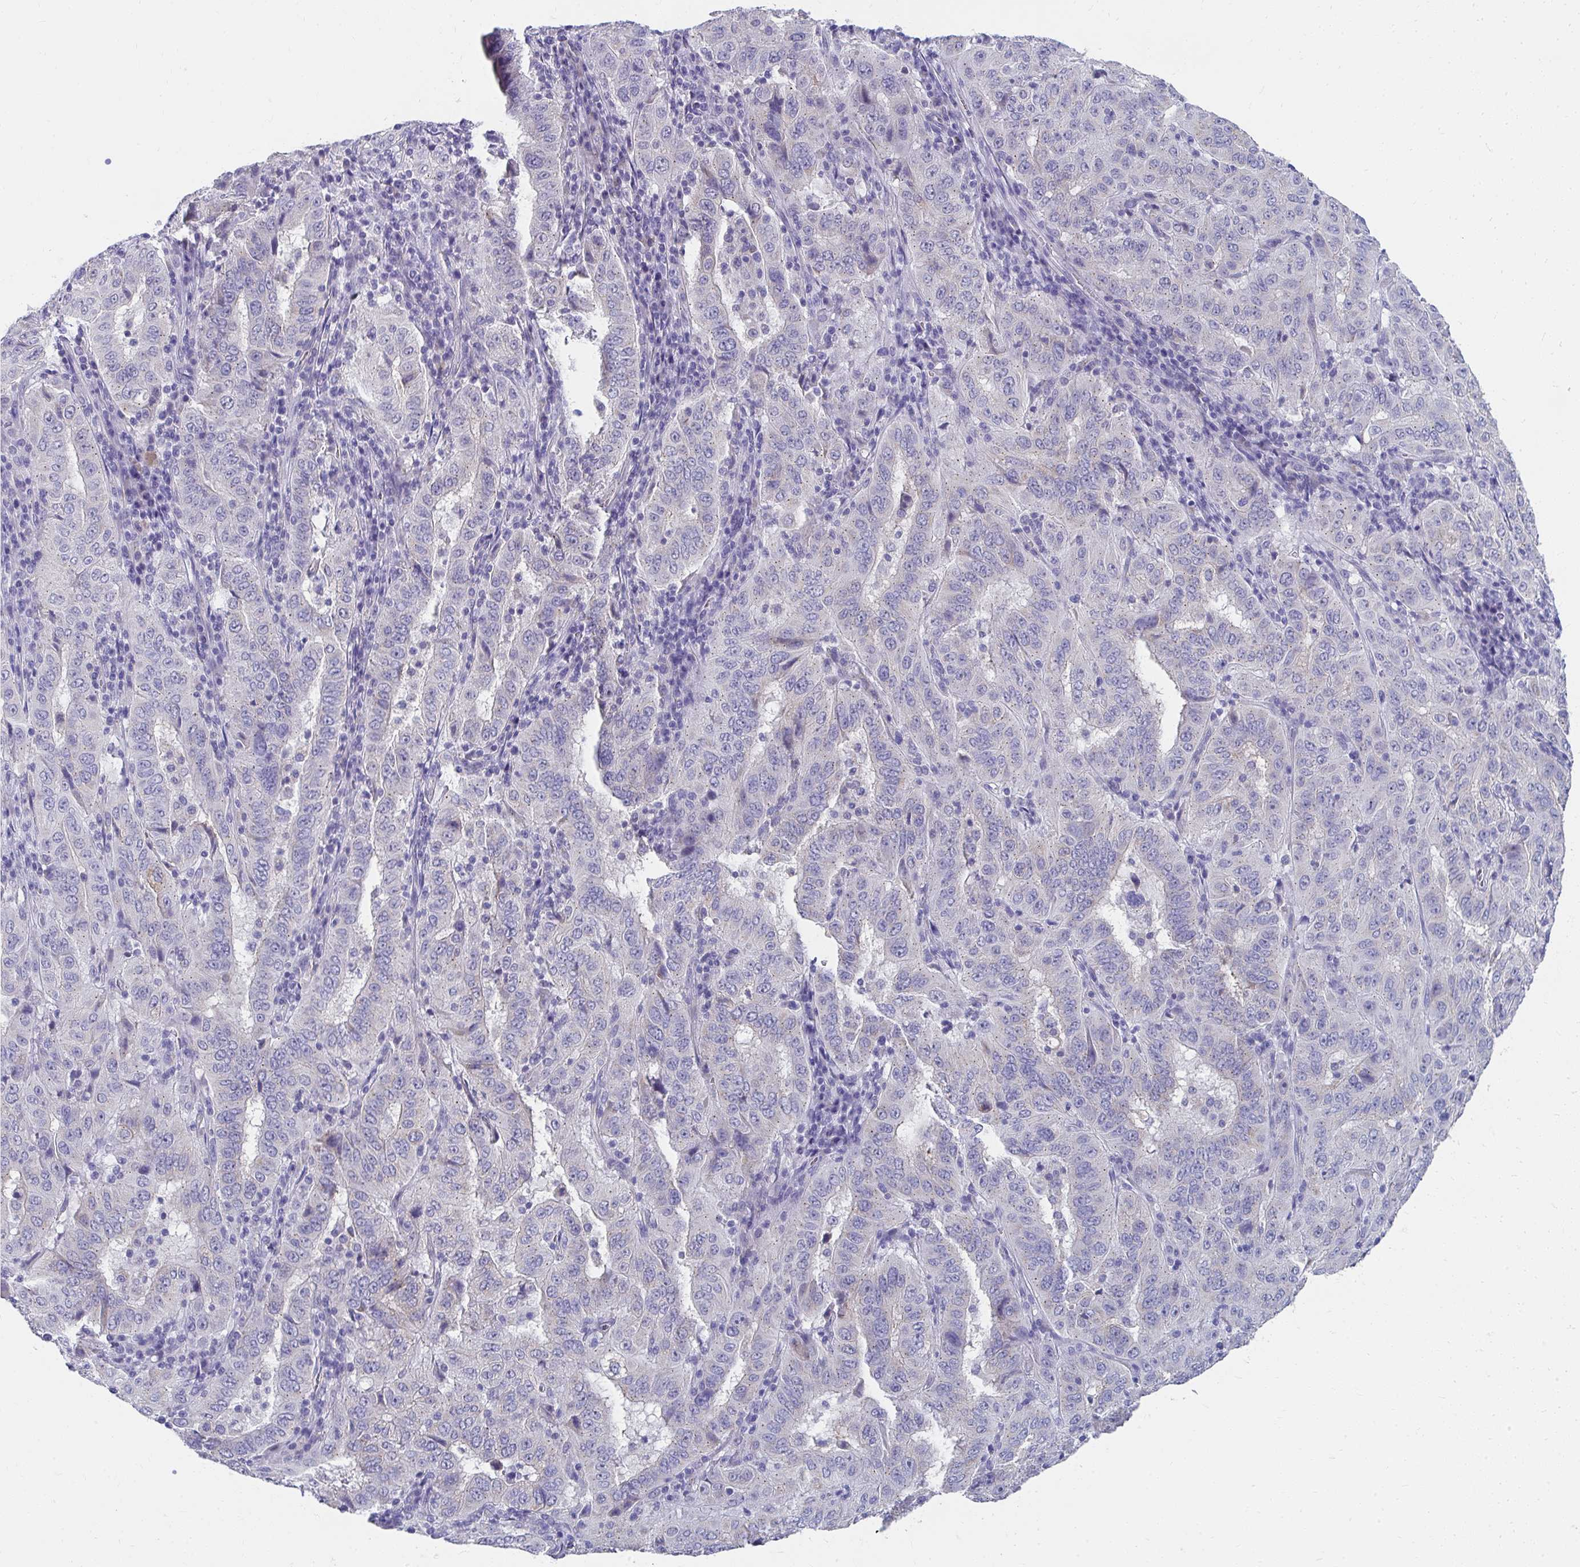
{"staining": {"intensity": "negative", "quantity": "none", "location": "none"}, "tissue": "pancreatic cancer", "cell_type": "Tumor cells", "image_type": "cancer", "snomed": [{"axis": "morphology", "description": "Adenocarcinoma, NOS"}, {"axis": "topography", "description": "Pancreas"}], "caption": "The histopathology image demonstrates no staining of tumor cells in pancreatic cancer.", "gene": "TMPRSS2", "patient": {"sex": "male", "age": 63}}